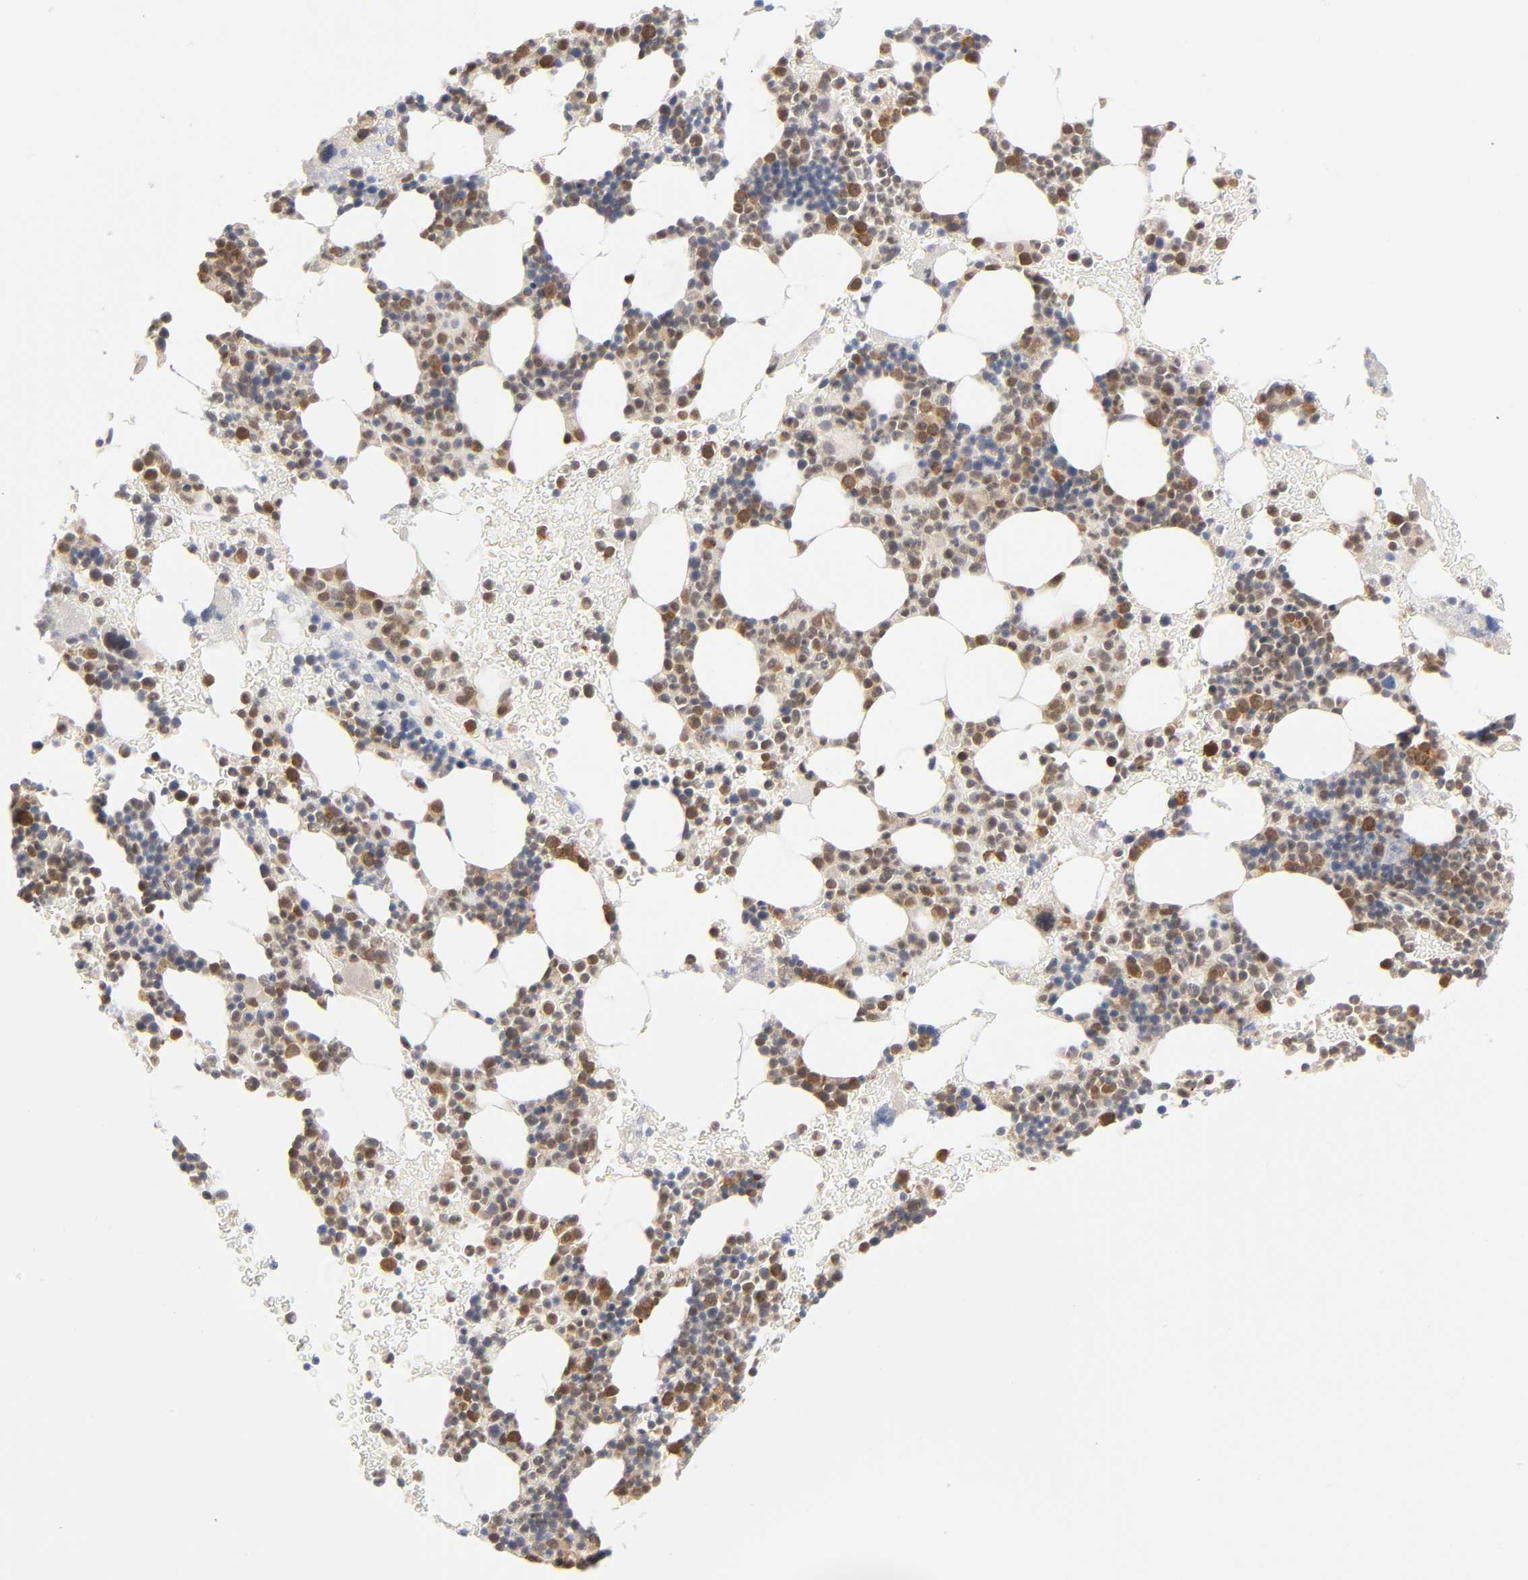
{"staining": {"intensity": "moderate", "quantity": ">75%", "location": "cytoplasmic/membranous"}, "tissue": "bone marrow", "cell_type": "Hematopoietic cells", "image_type": "normal", "snomed": [{"axis": "morphology", "description": "Normal tissue, NOS"}, {"axis": "topography", "description": "Bone marrow"}], "caption": "The immunohistochemical stain shows moderate cytoplasmic/membranous staining in hematopoietic cells of unremarkable bone marrow.", "gene": "DFFB", "patient": {"sex": "male", "age": 17}}